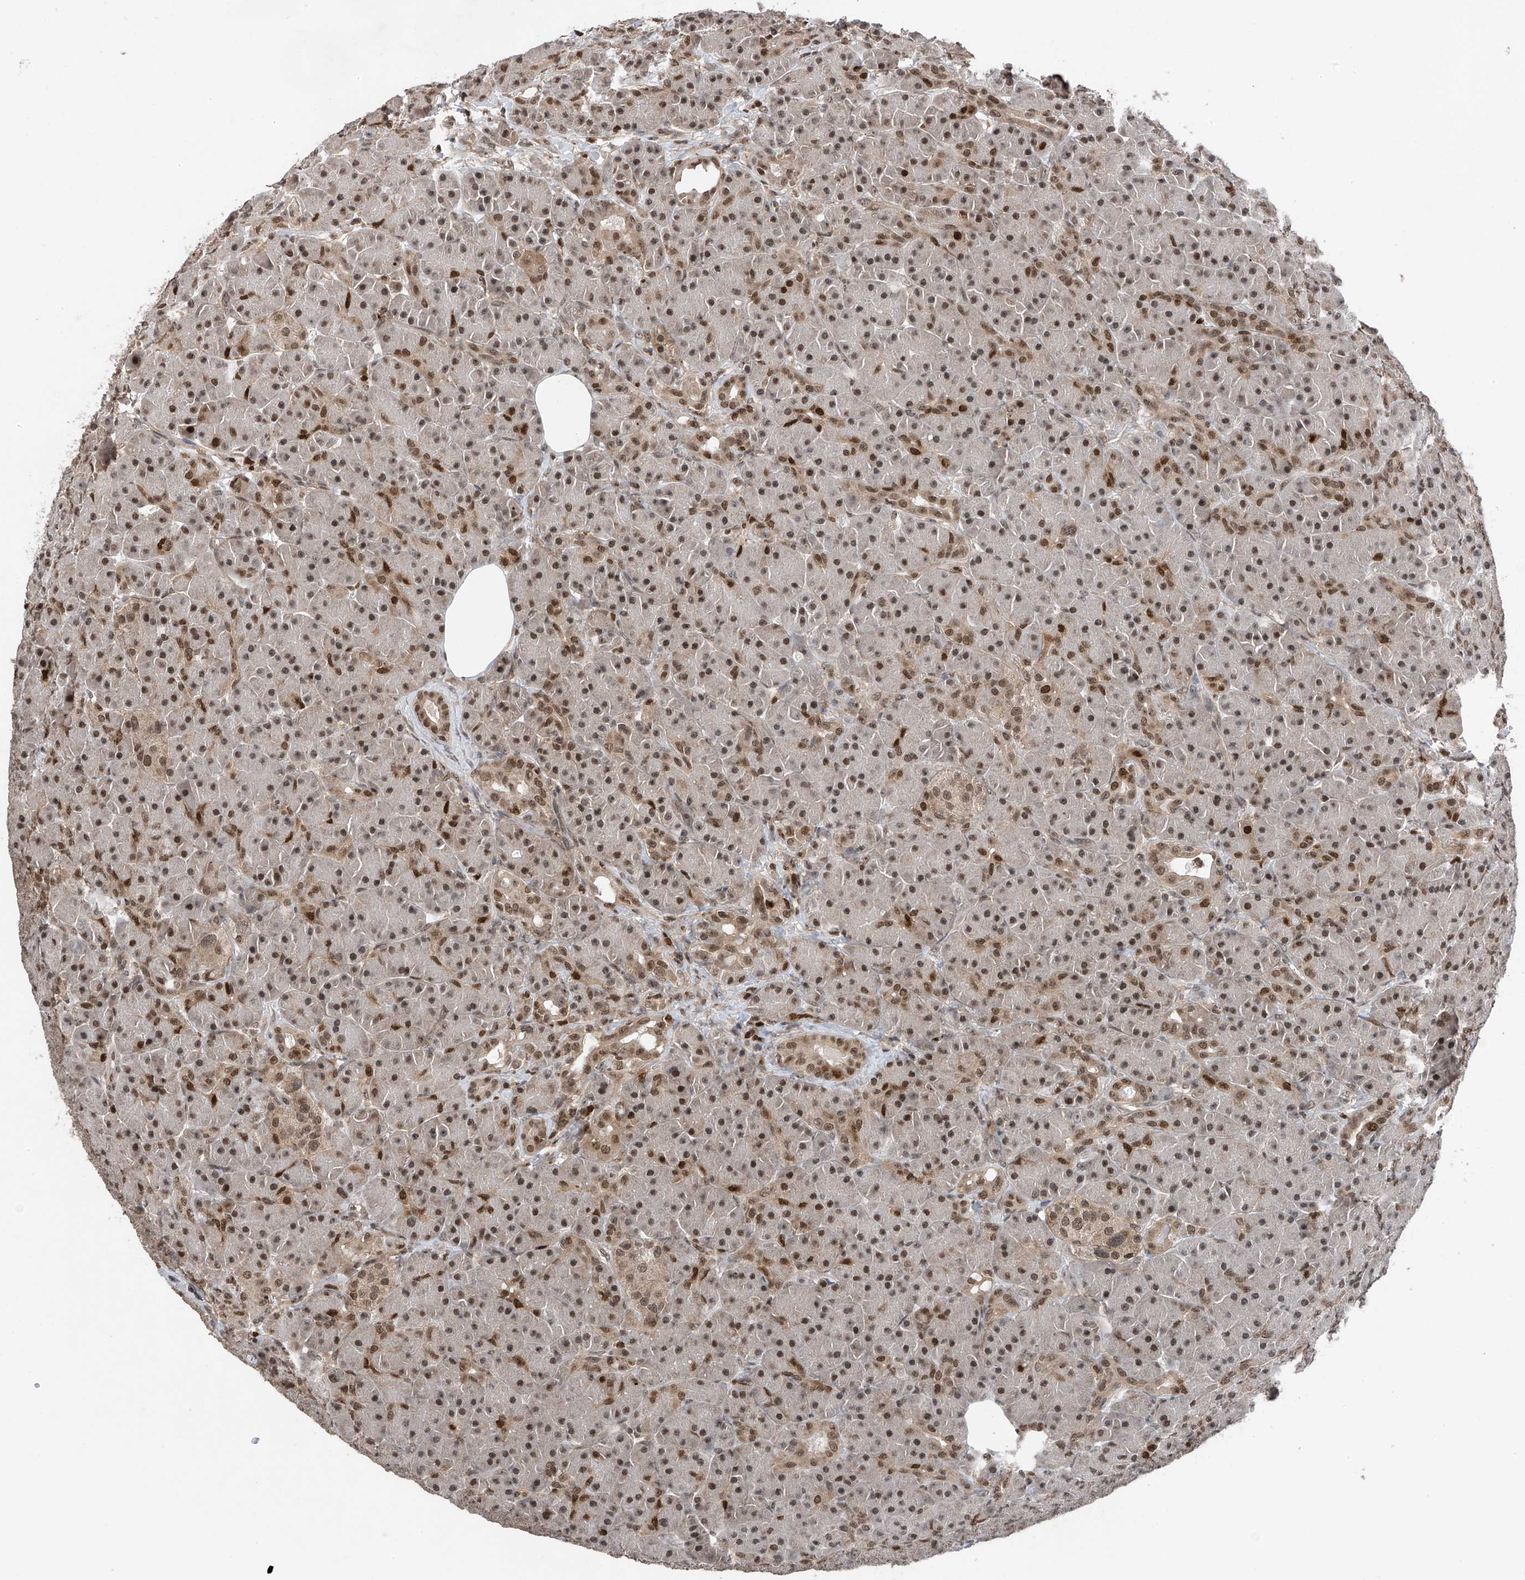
{"staining": {"intensity": "moderate", "quantity": ">75%", "location": "nuclear"}, "tissue": "pancreas", "cell_type": "Exocrine glandular cells", "image_type": "normal", "snomed": [{"axis": "morphology", "description": "Normal tissue, NOS"}, {"axis": "topography", "description": "Pancreas"}], "caption": "Exocrine glandular cells display medium levels of moderate nuclear staining in about >75% of cells in benign human pancreas. Immunohistochemistry stains the protein in brown and the nuclei are stained blue.", "gene": "DNAJC9", "patient": {"sex": "male", "age": 63}}